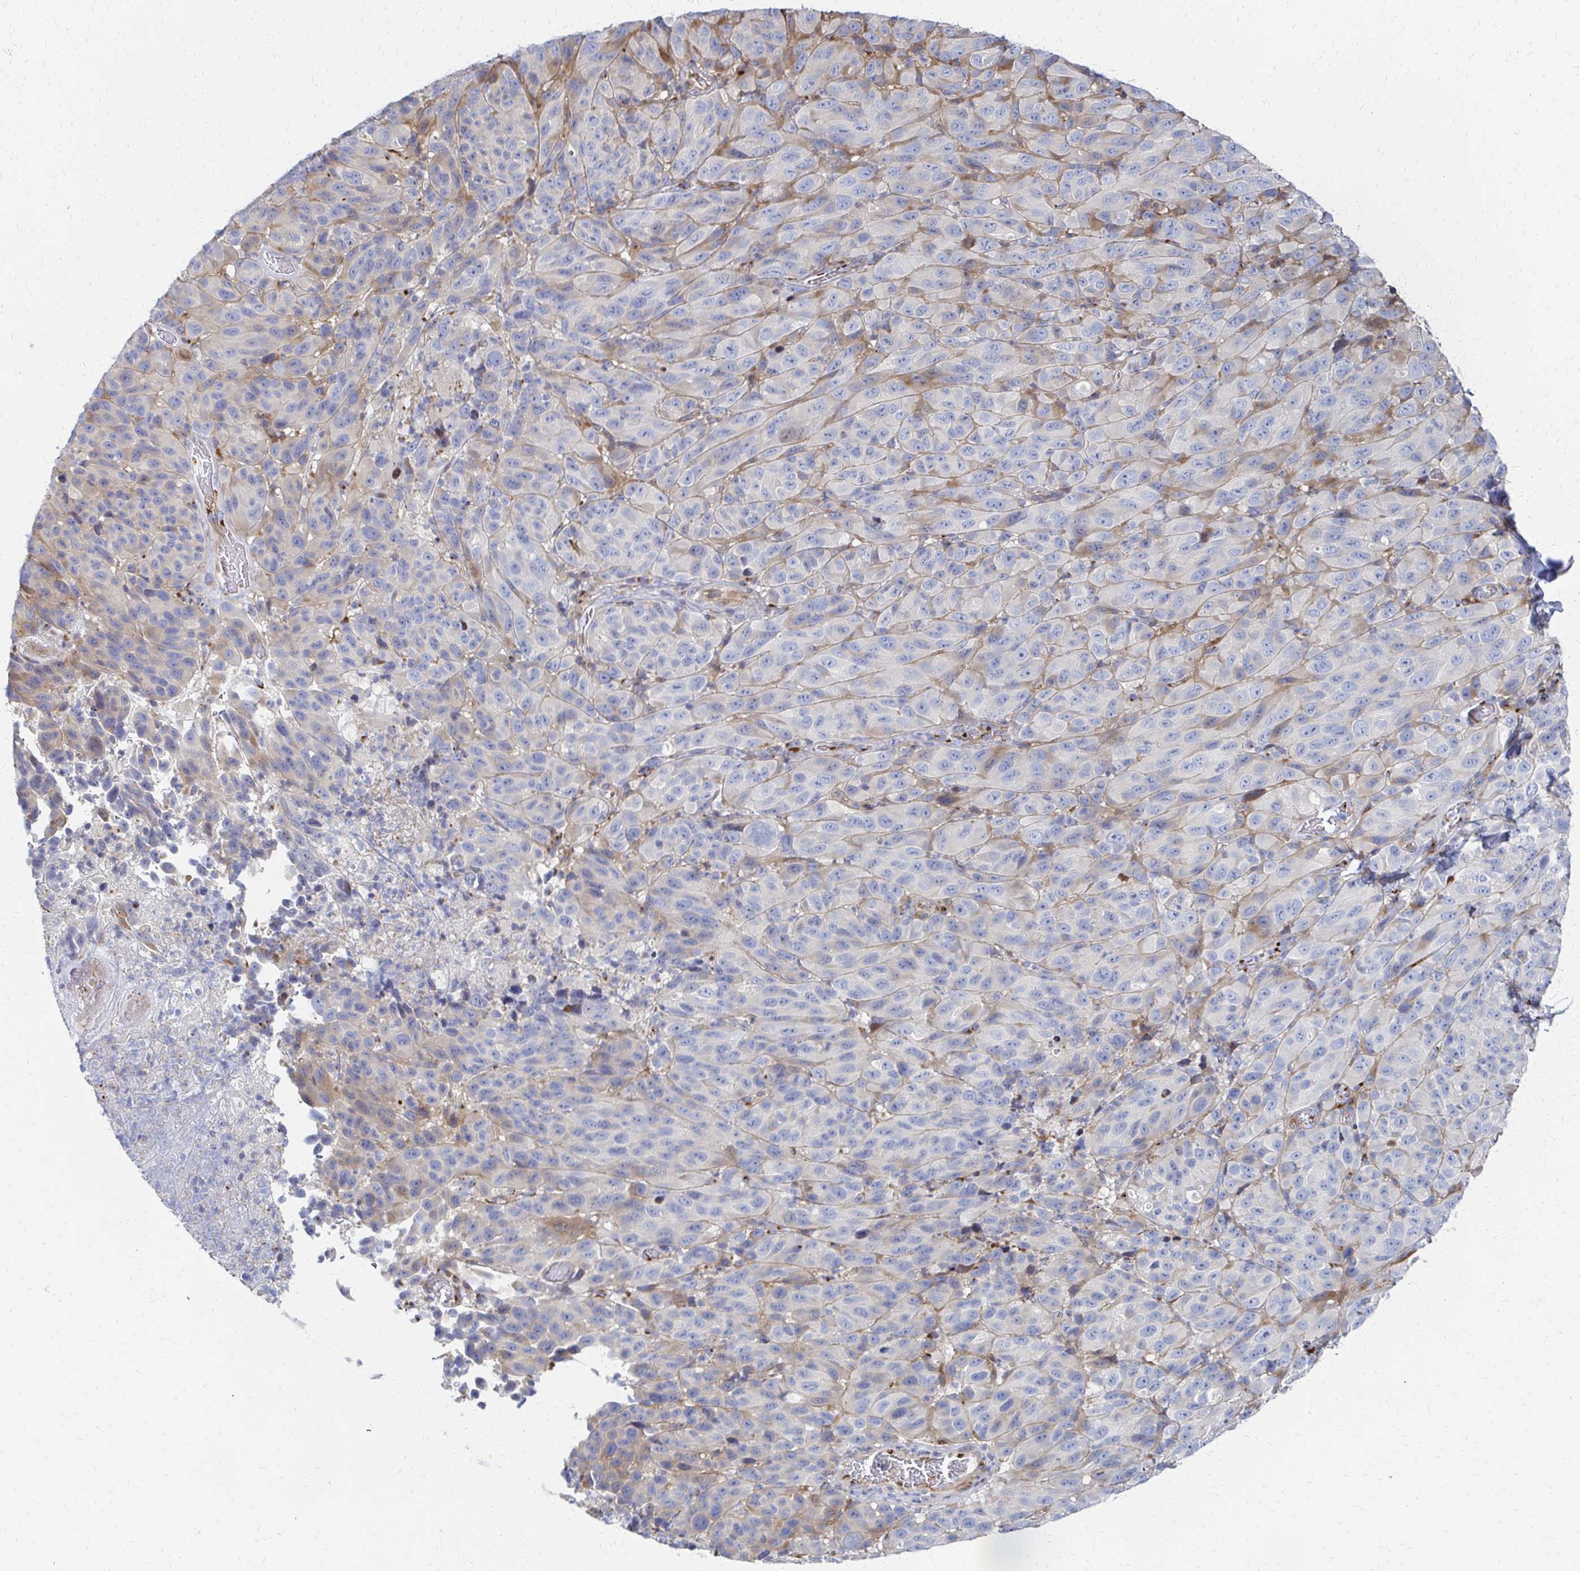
{"staining": {"intensity": "negative", "quantity": "none", "location": "none"}, "tissue": "melanoma", "cell_type": "Tumor cells", "image_type": "cancer", "snomed": [{"axis": "morphology", "description": "Malignant melanoma, NOS"}, {"axis": "topography", "description": "Skin"}], "caption": "High power microscopy micrograph of an IHC photomicrograph of malignant melanoma, revealing no significant positivity in tumor cells.", "gene": "MAN1A1", "patient": {"sex": "male", "age": 85}}